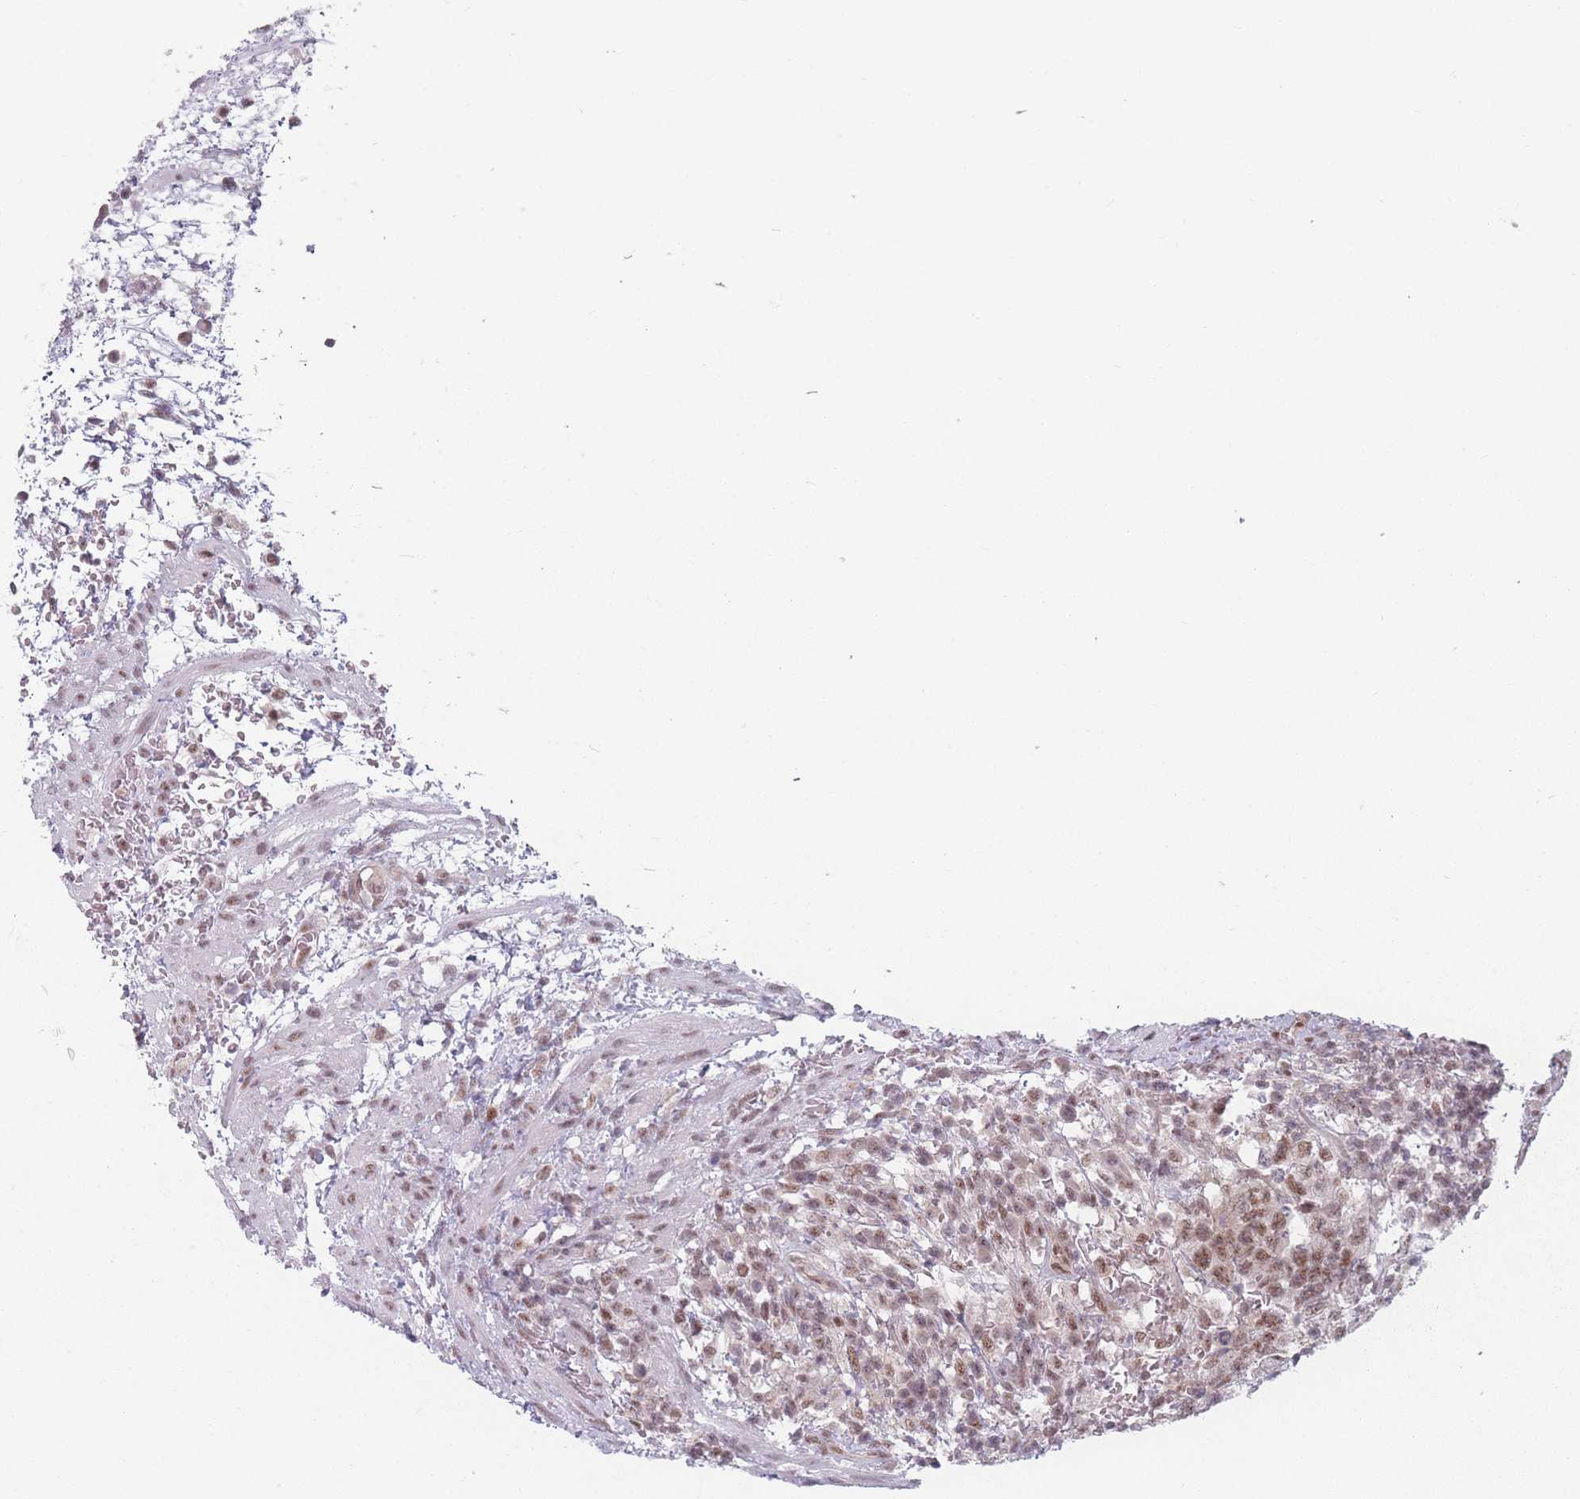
{"staining": {"intensity": "moderate", "quantity": ">75%", "location": "nuclear"}, "tissue": "testis cancer", "cell_type": "Tumor cells", "image_type": "cancer", "snomed": [{"axis": "morphology", "description": "Carcinoma, Embryonal, NOS"}, {"axis": "topography", "description": "Testis"}], "caption": "Immunohistochemical staining of human testis embryonal carcinoma demonstrates medium levels of moderate nuclear protein positivity in approximately >75% of tumor cells.", "gene": "ZC3H14", "patient": {"sex": "male", "age": 26}}